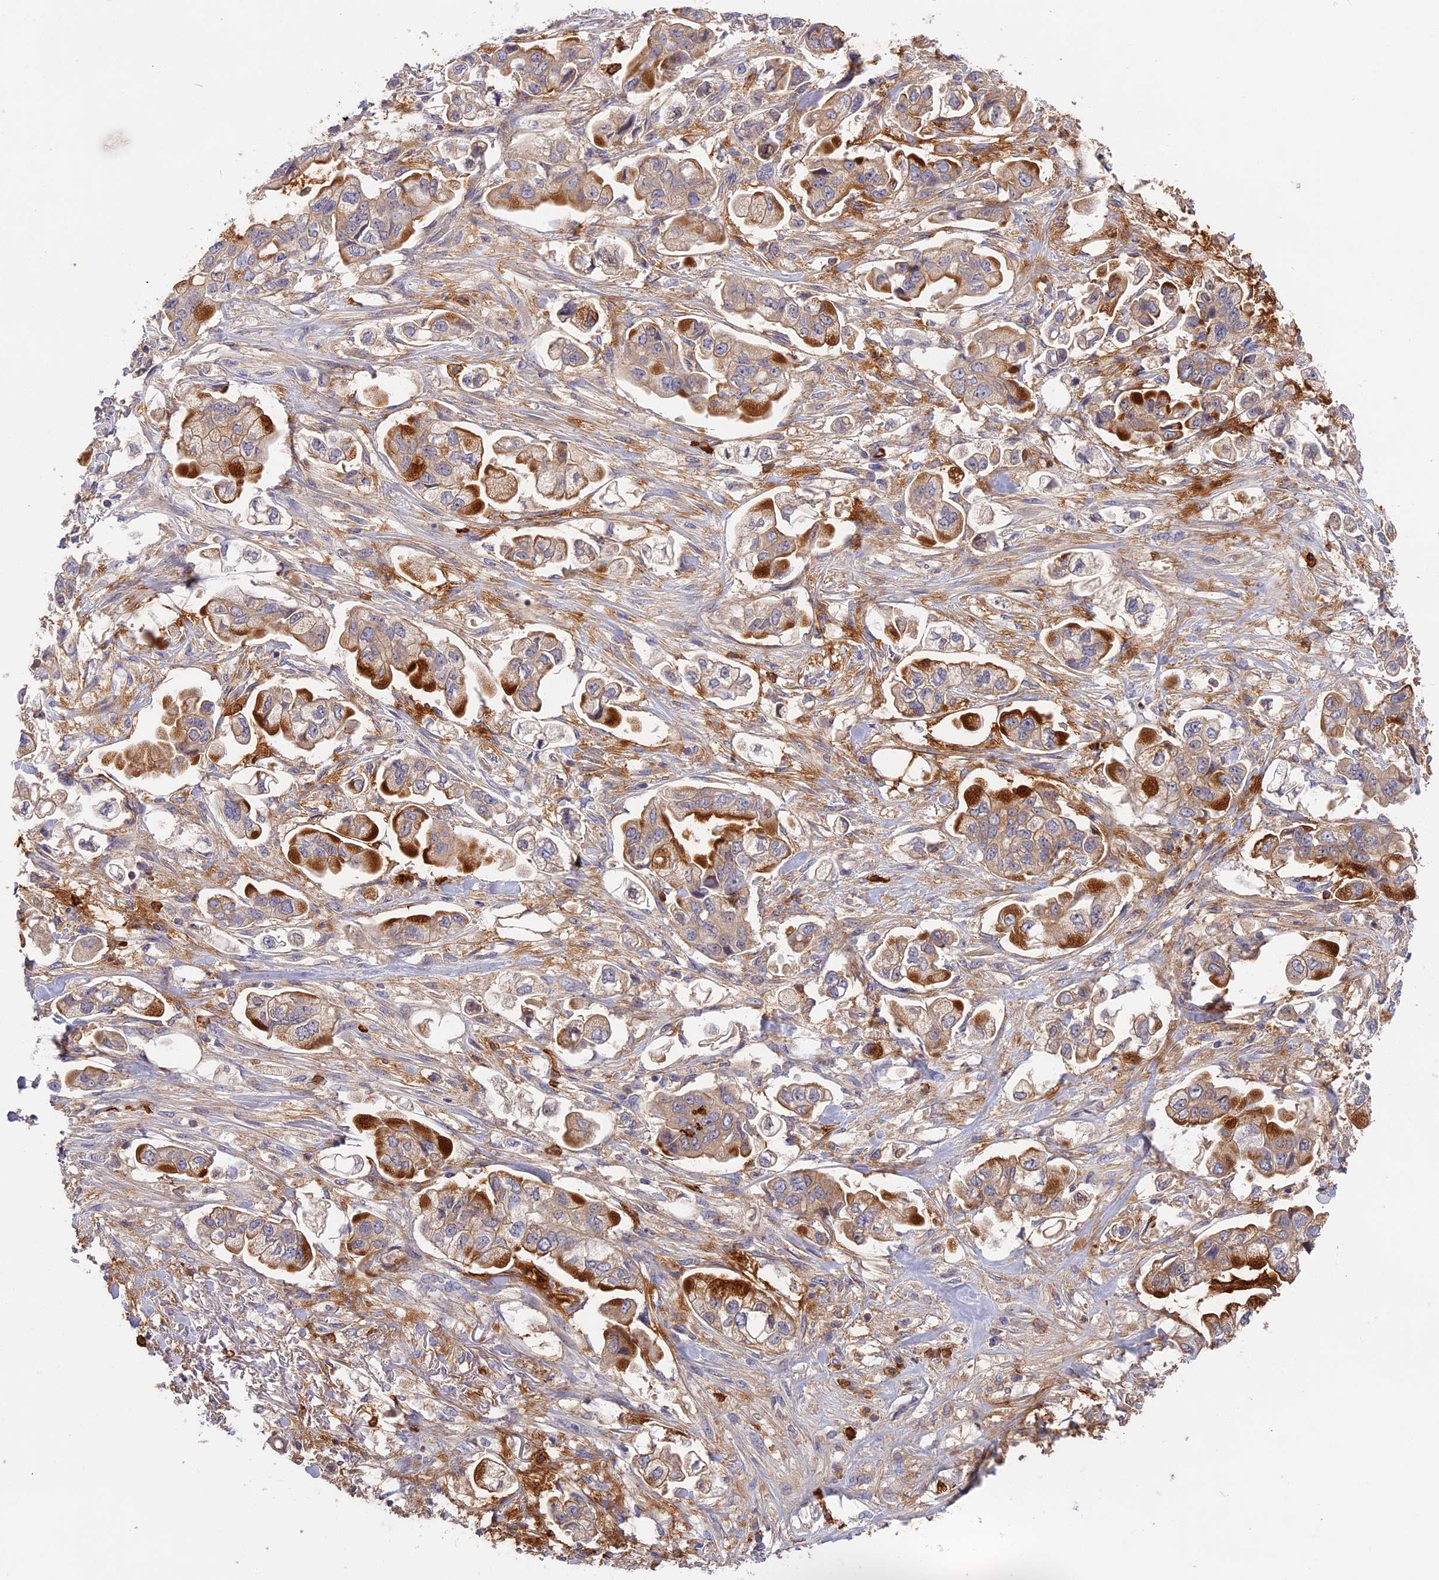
{"staining": {"intensity": "moderate", "quantity": "25%-75%", "location": "cytoplasmic/membranous"}, "tissue": "stomach cancer", "cell_type": "Tumor cells", "image_type": "cancer", "snomed": [{"axis": "morphology", "description": "Adenocarcinoma, NOS"}, {"axis": "topography", "description": "Stomach"}], "caption": "Protein expression analysis of stomach adenocarcinoma displays moderate cytoplasmic/membranous staining in about 25%-75% of tumor cells.", "gene": "ADGRD1", "patient": {"sex": "male", "age": 62}}